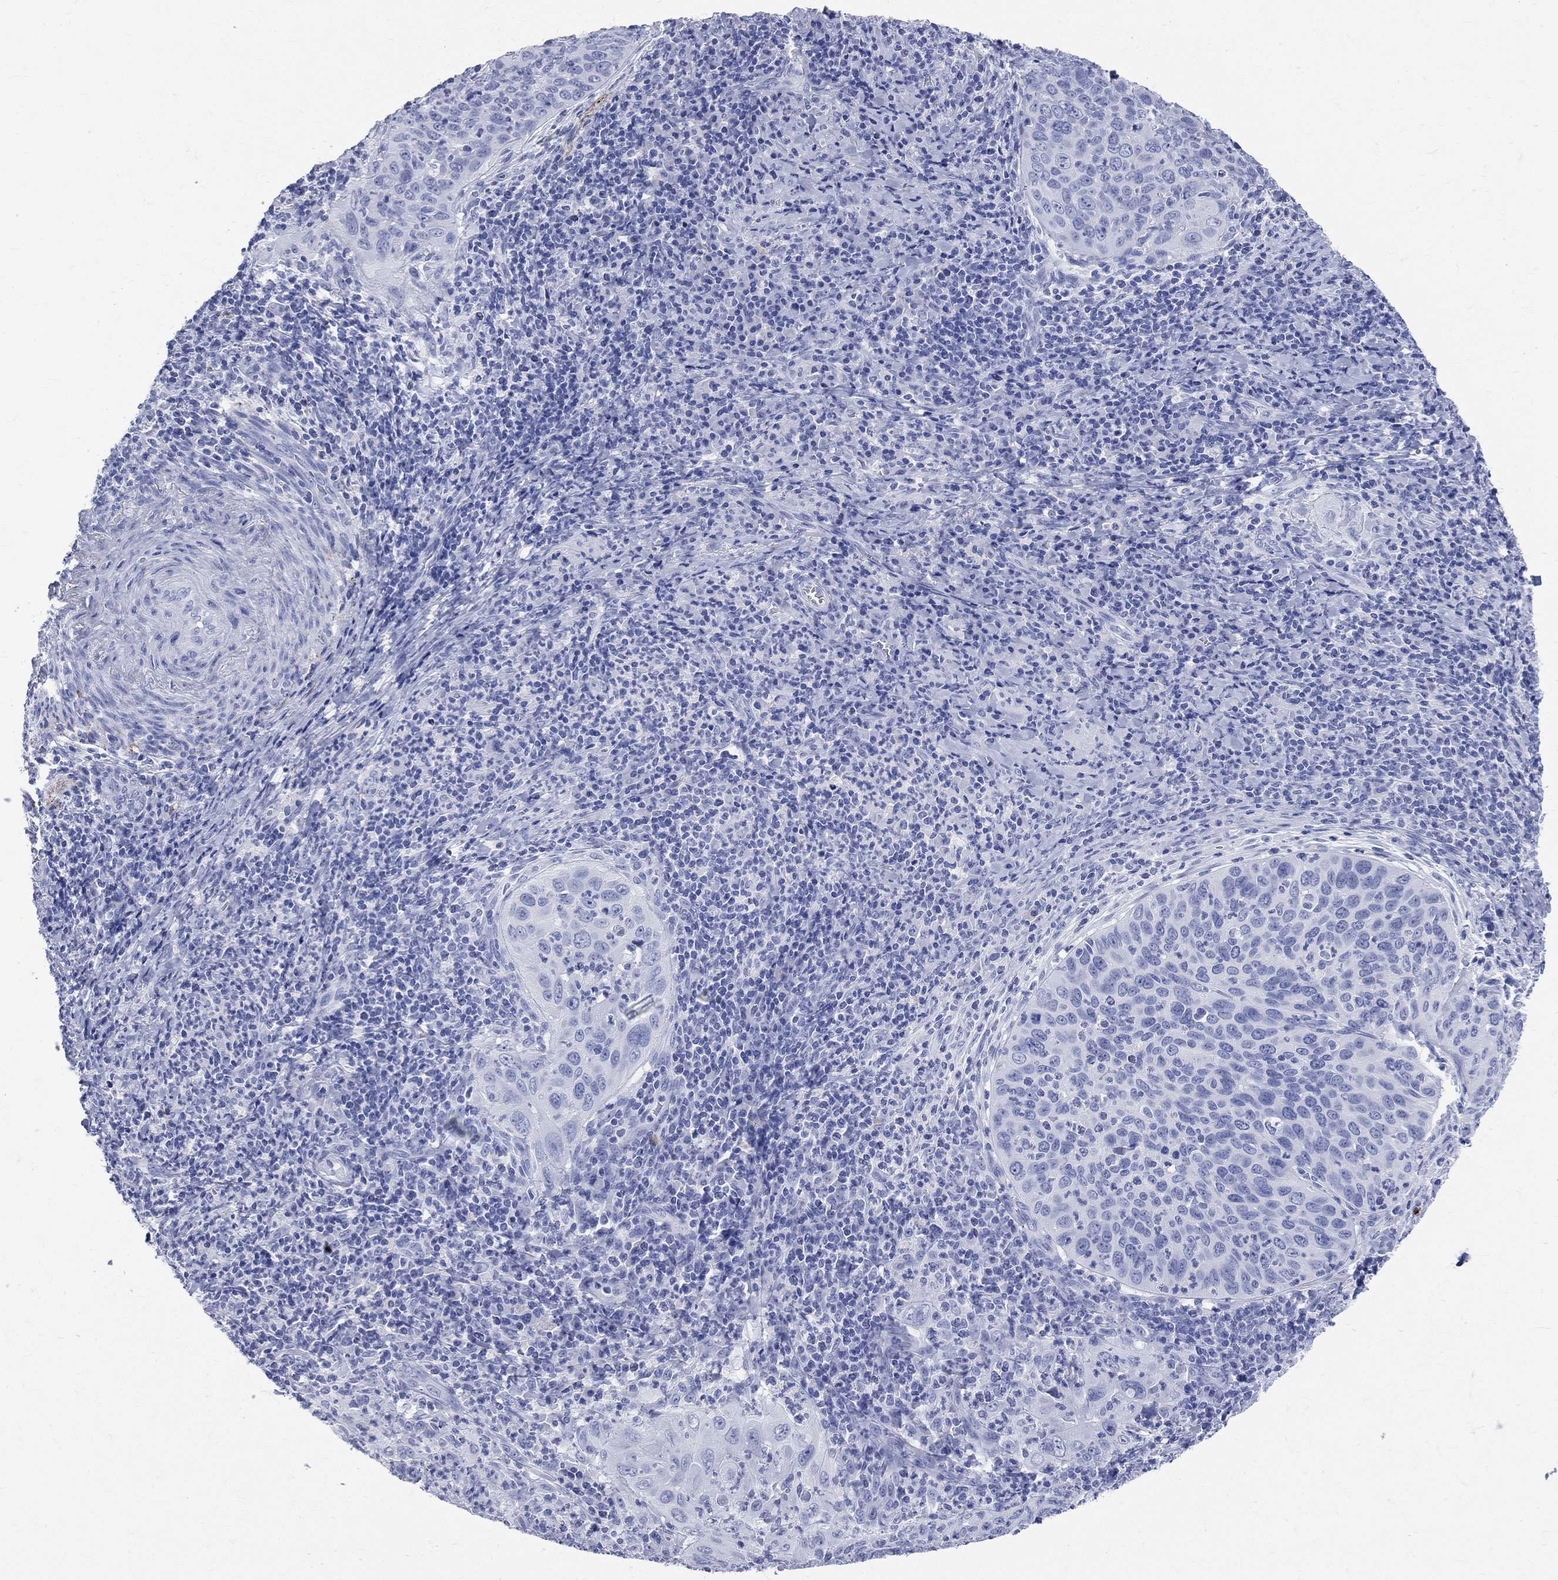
{"staining": {"intensity": "negative", "quantity": "none", "location": "none"}, "tissue": "cervical cancer", "cell_type": "Tumor cells", "image_type": "cancer", "snomed": [{"axis": "morphology", "description": "Squamous cell carcinoma, NOS"}, {"axis": "topography", "description": "Cervix"}], "caption": "There is no significant staining in tumor cells of cervical cancer (squamous cell carcinoma).", "gene": "SYP", "patient": {"sex": "female", "age": 26}}